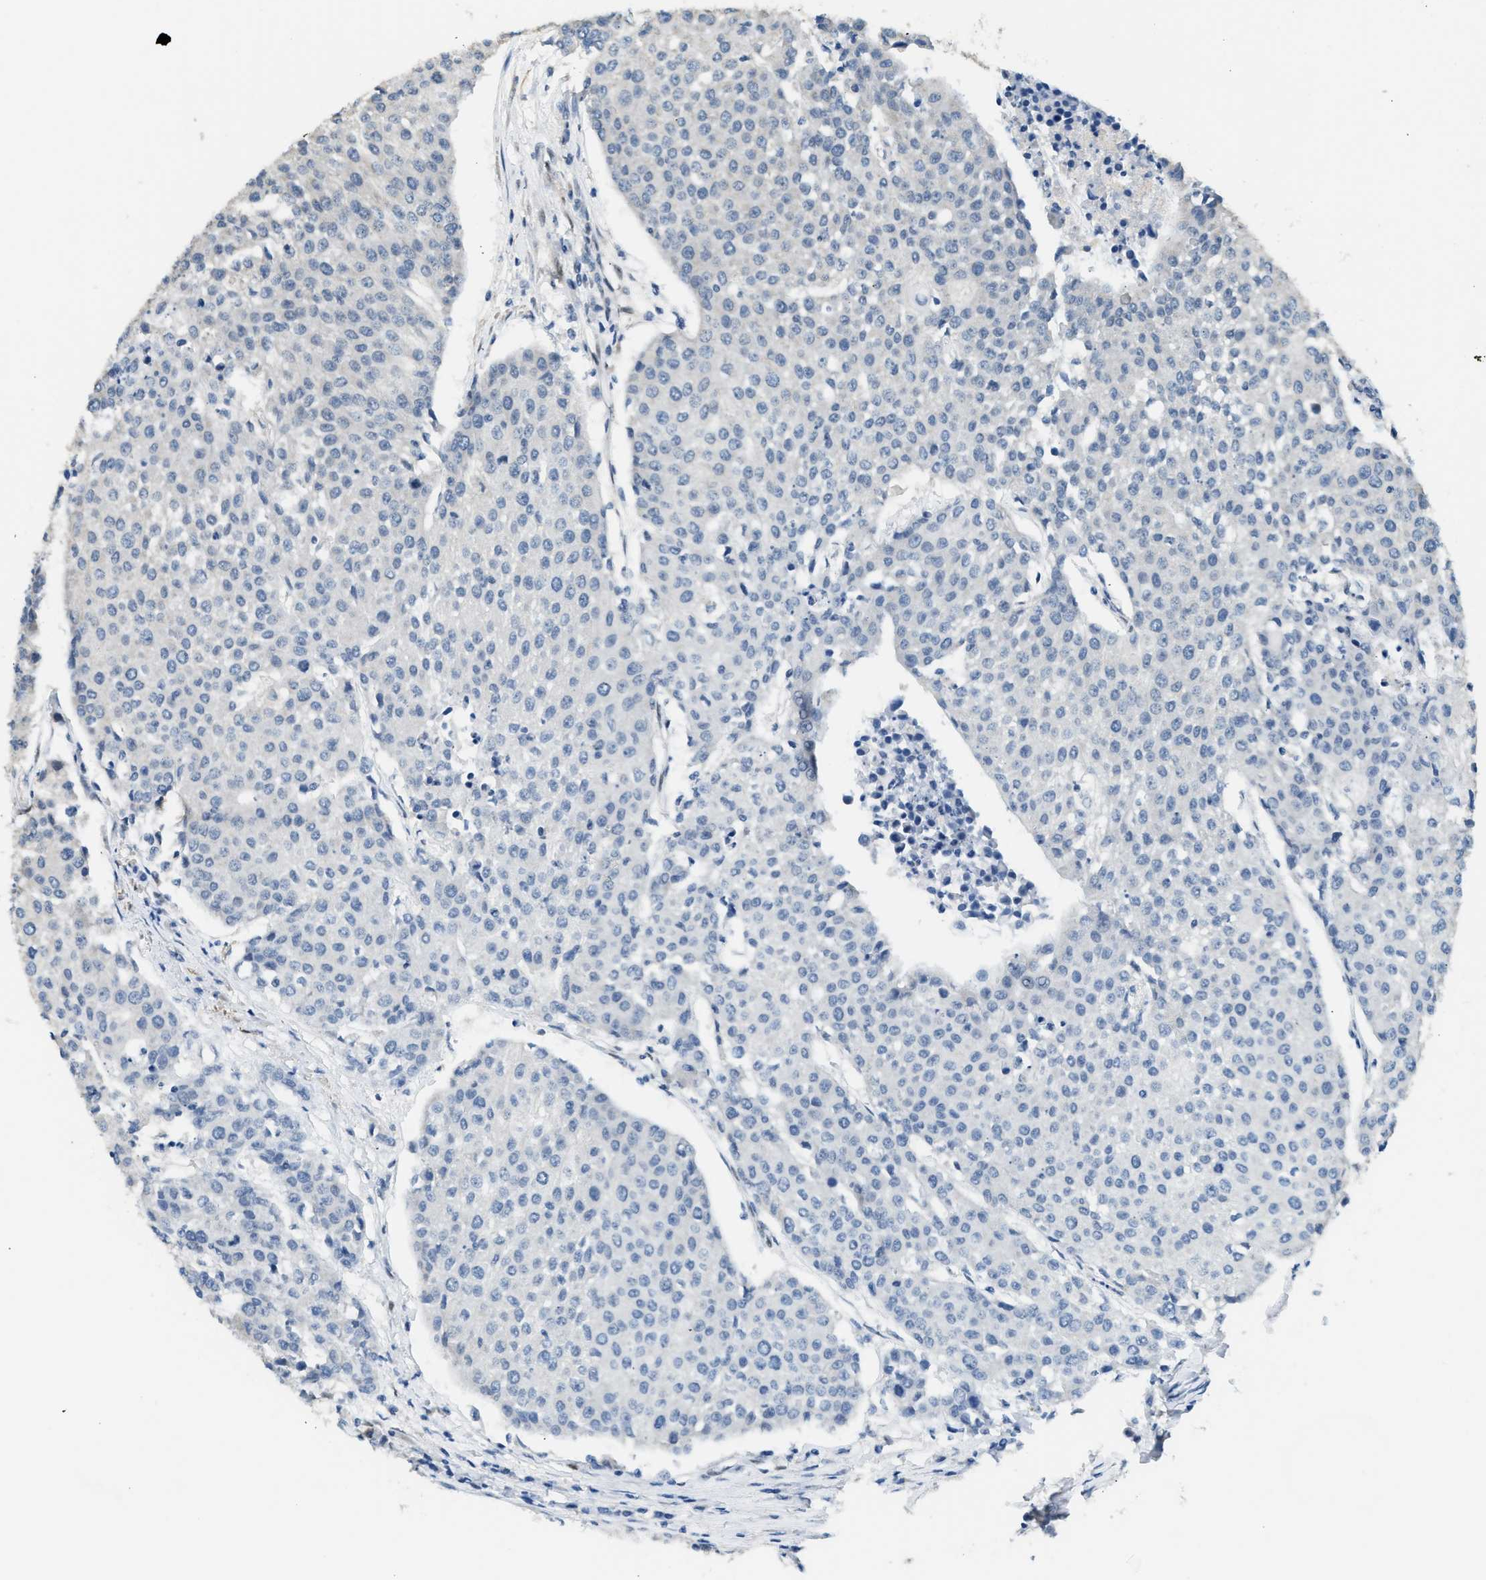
{"staining": {"intensity": "negative", "quantity": "none", "location": "none"}, "tissue": "urothelial cancer", "cell_type": "Tumor cells", "image_type": "cancer", "snomed": [{"axis": "morphology", "description": "Urothelial carcinoma, High grade"}, {"axis": "topography", "description": "Urinary bladder"}], "caption": "A high-resolution micrograph shows immunohistochemistry (IHC) staining of high-grade urothelial carcinoma, which shows no significant positivity in tumor cells. (DAB (3,3'-diaminobenzidine) IHC with hematoxylin counter stain).", "gene": "ZBTB20", "patient": {"sex": "female", "age": 85}}